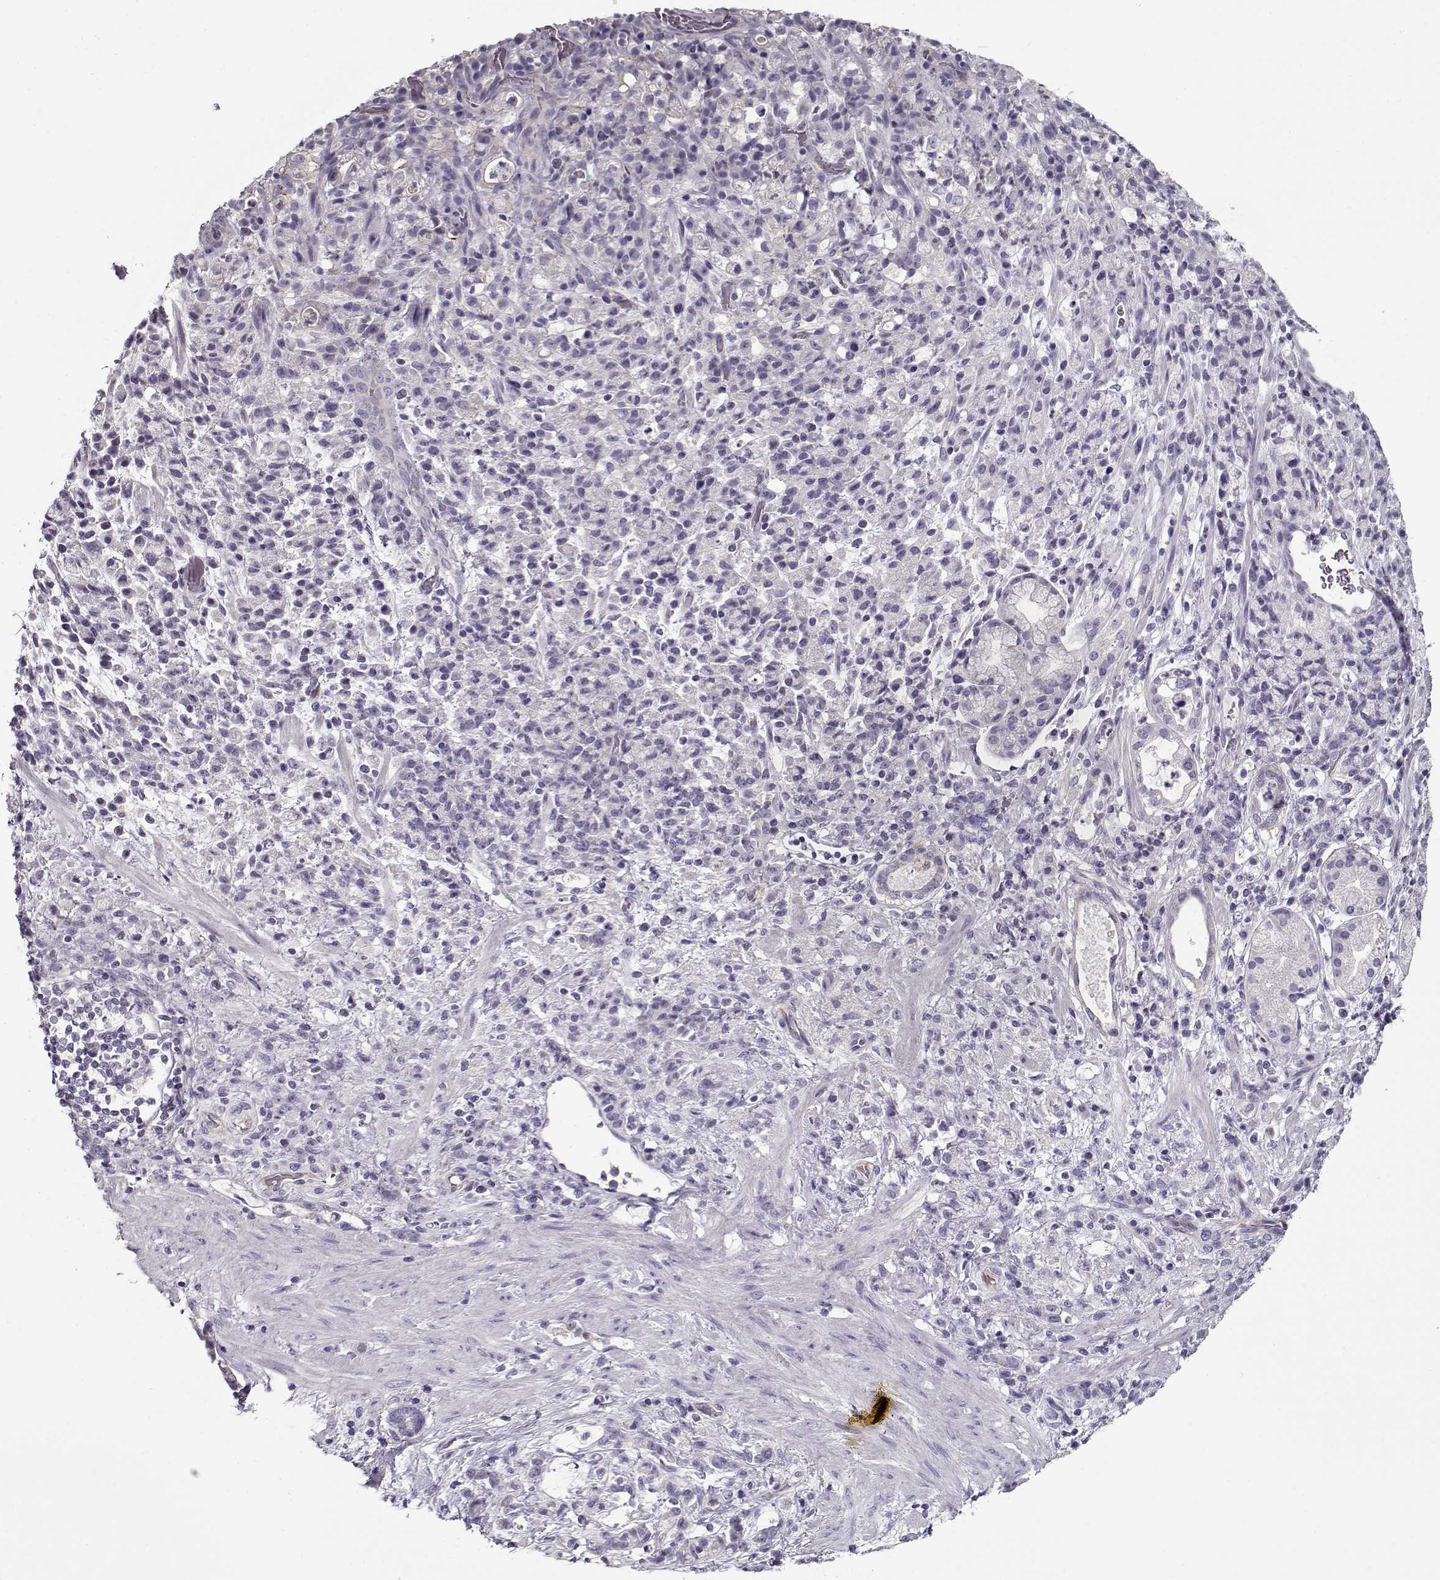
{"staining": {"intensity": "negative", "quantity": "none", "location": "none"}, "tissue": "stomach cancer", "cell_type": "Tumor cells", "image_type": "cancer", "snomed": [{"axis": "morphology", "description": "Adenocarcinoma, NOS"}, {"axis": "topography", "description": "Stomach"}], "caption": "Protein analysis of stomach cancer exhibits no significant expression in tumor cells.", "gene": "CCDC136", "patient": {"sex": "female", "age": 60}}